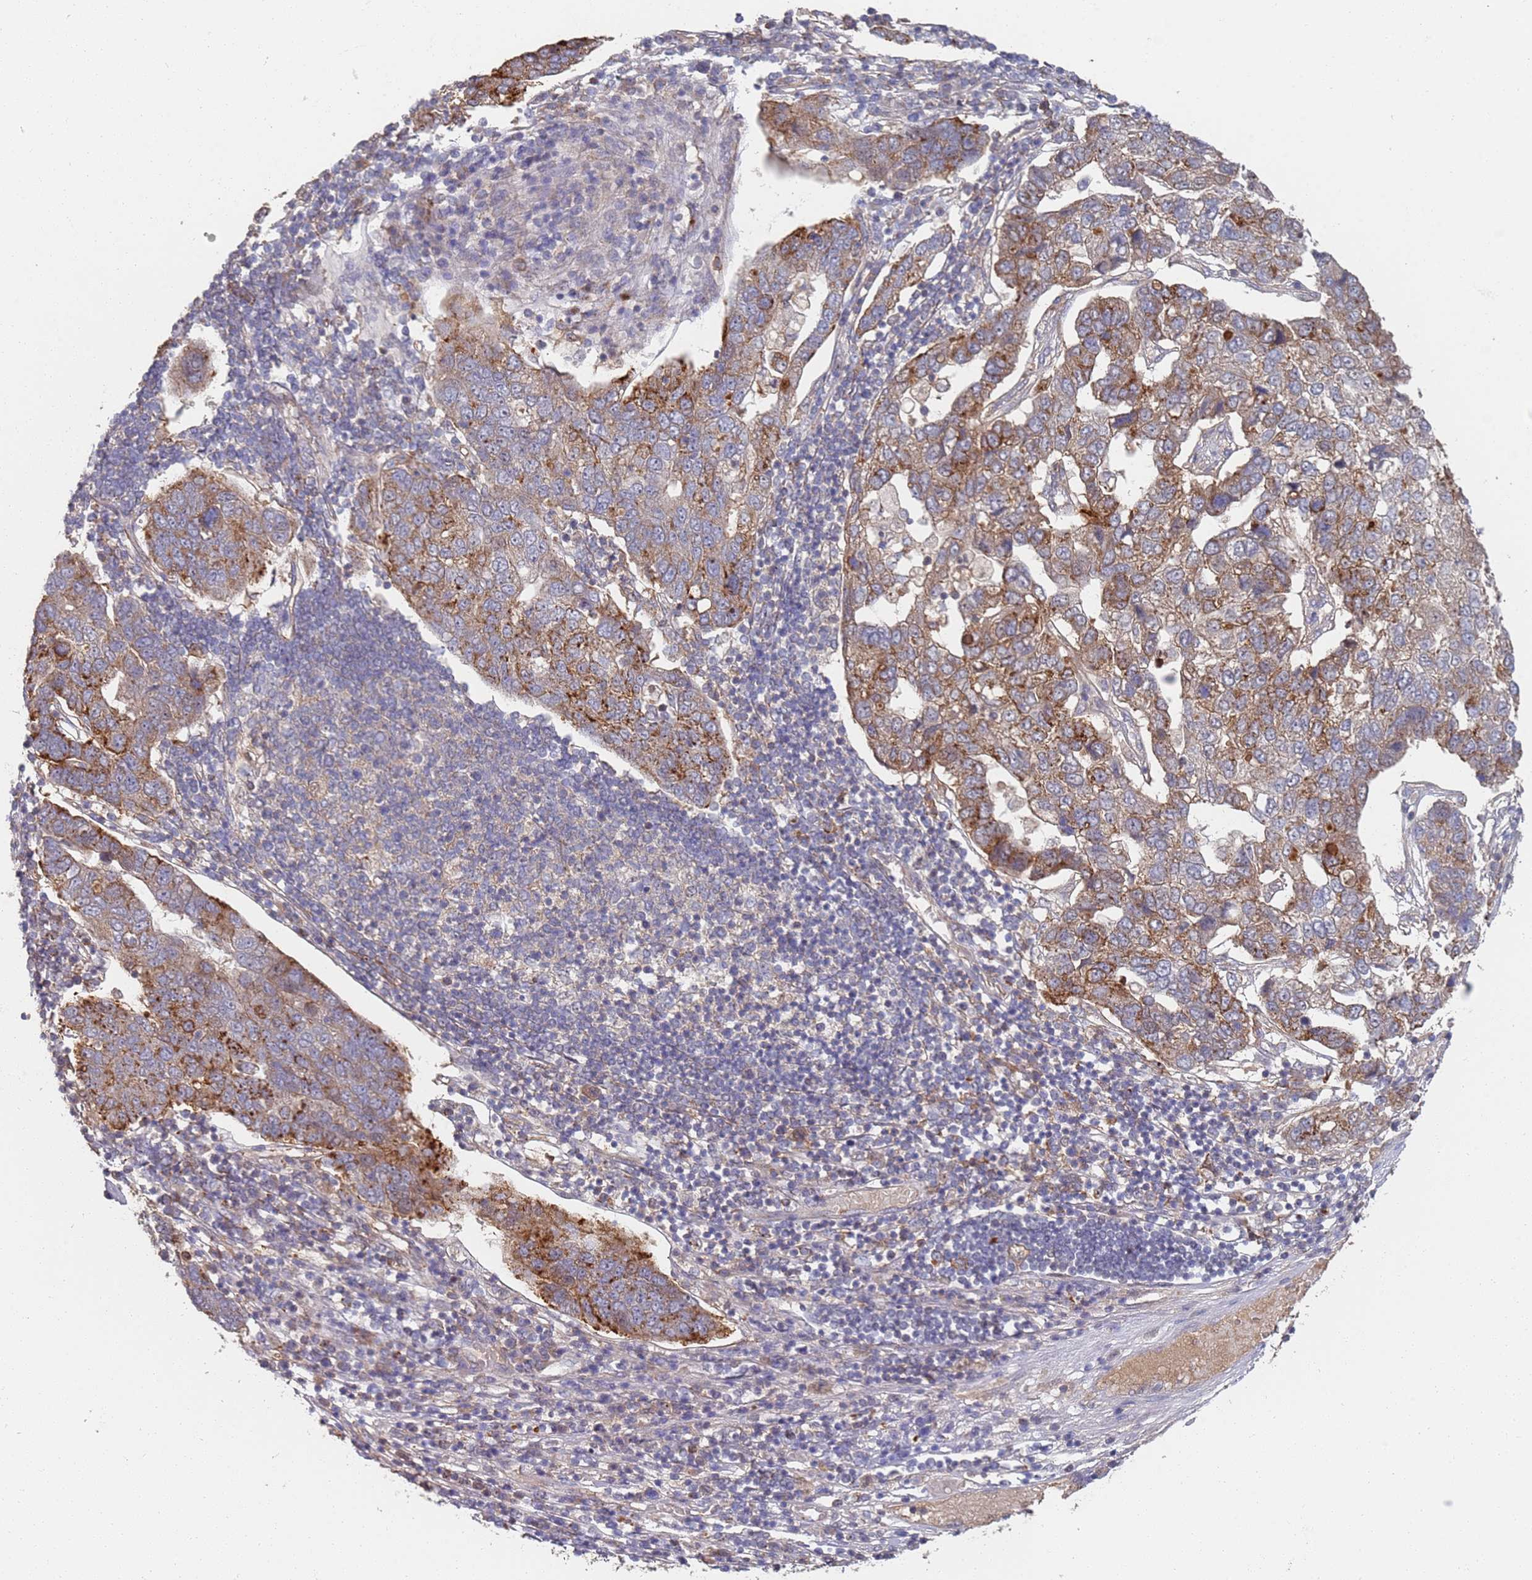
{"staining": {"intensity": "moderate", "quantity": "25%-75%", "location": "cytoplasmic/membranous"}, "tissue": "pancreatic cancer", "cell_type": "Tumor cells", "image_type": "cancer", "snomed": [{"axis": "morphology", "description": "Adenocarcinoma, NOS"}, {"axis": "topography", "description": "Pancreas"}], "caption": "Pancreatic adenocarcinoma stained for a protein reveals moderate cytoplasmic/membranous positivity in tumor cells.", "gene": "ABCB6", "patient": {"sex": "female", "age": 61}}